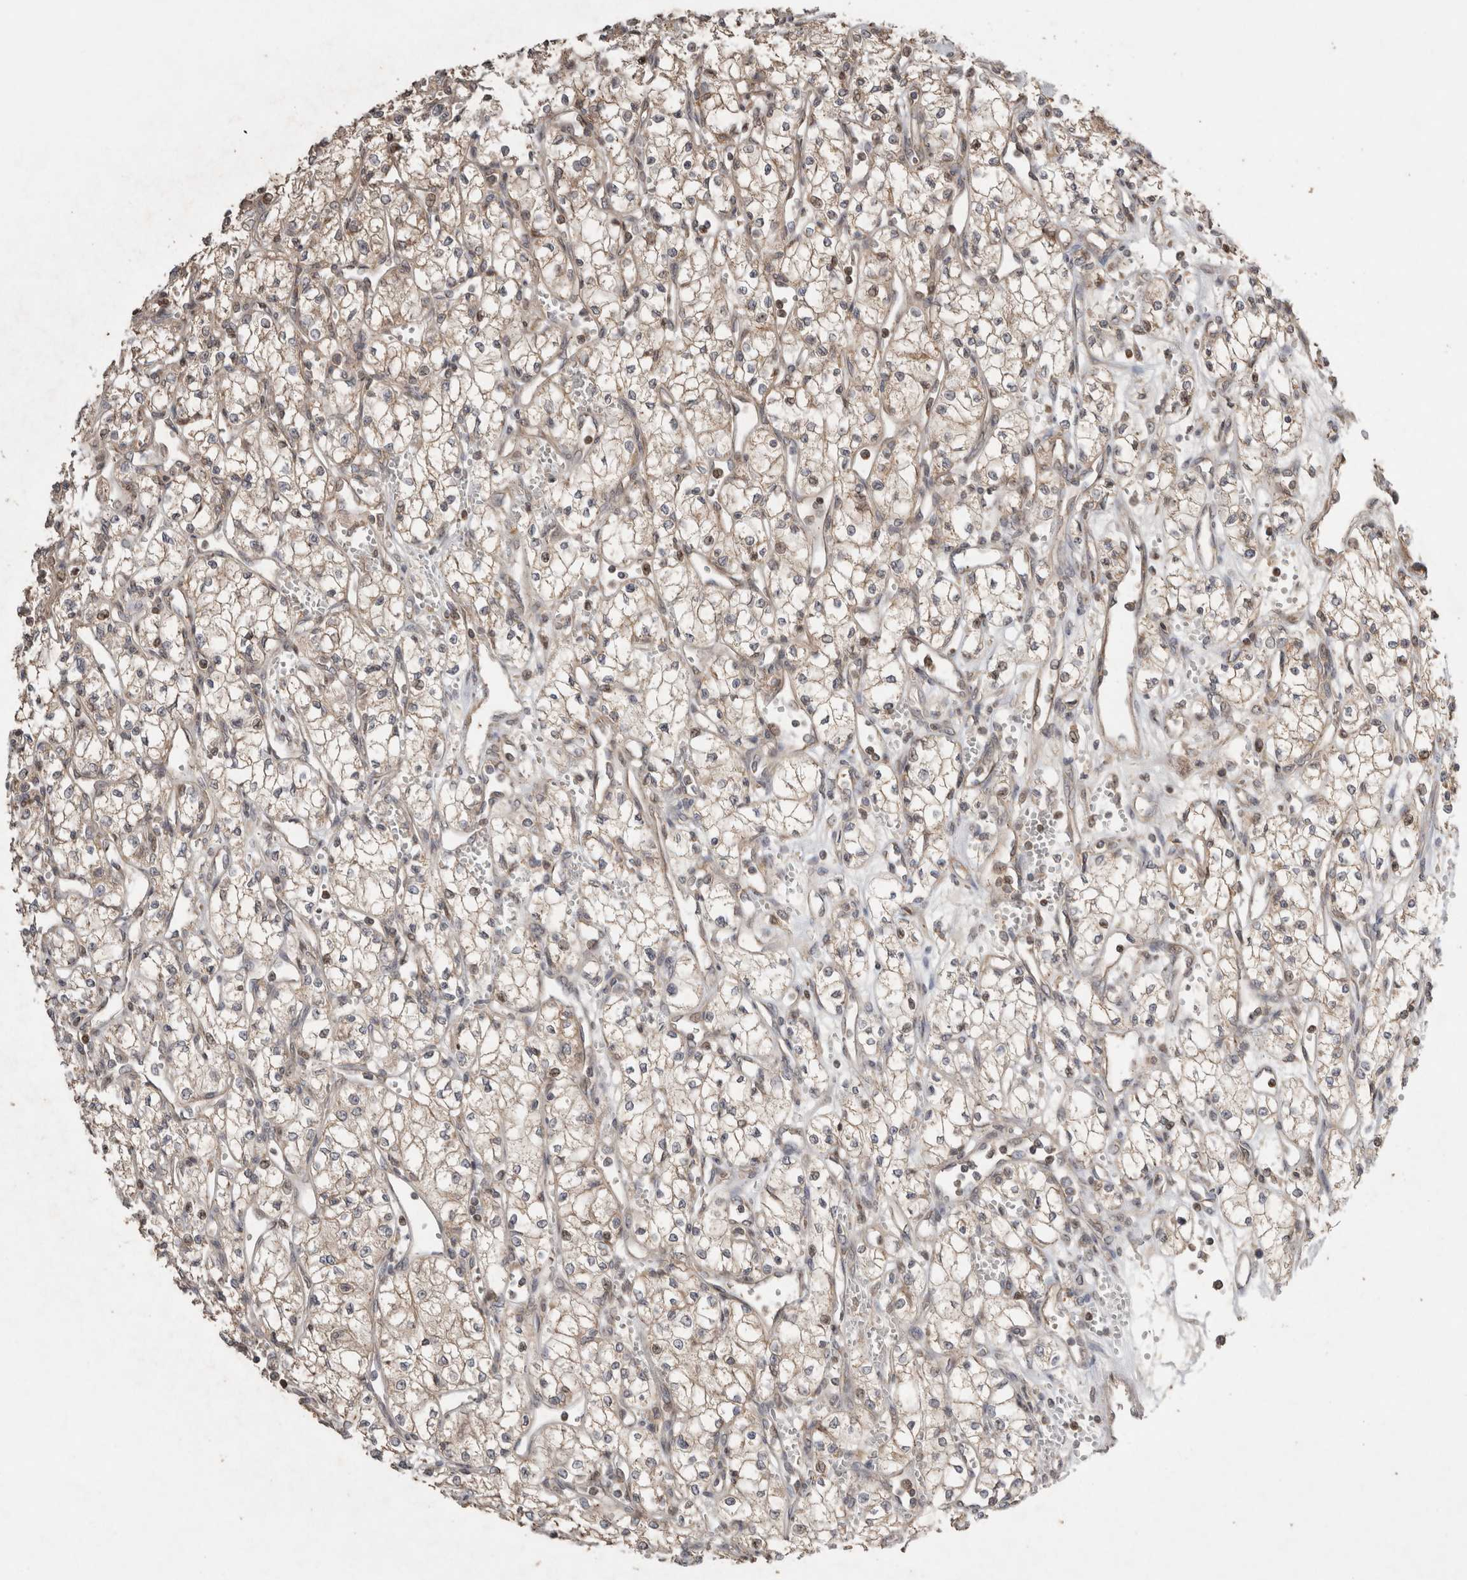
{"staining": {"intensity": "moderate", "quantity": "<25%", "location": "nuclear"}, "tissue": "renal cancer", "cell_type": "Tumor cells", "image_type": "cancer", "snomed": [{"axis": "morphology", "description": "Adenocarcinoma, NOS"}, {"axis": "topography", "description": "Kidney"}], "caption": "Immunohistochemistry micrograph of human adenocarcinoma (renal) stained for a protein (brown), which exhibits low levels of moderate nuclear positivity in approximately <25% of tumor cells.", "gene": "EIF2AK1", "patient": {"sex": "male", "age": 59}}